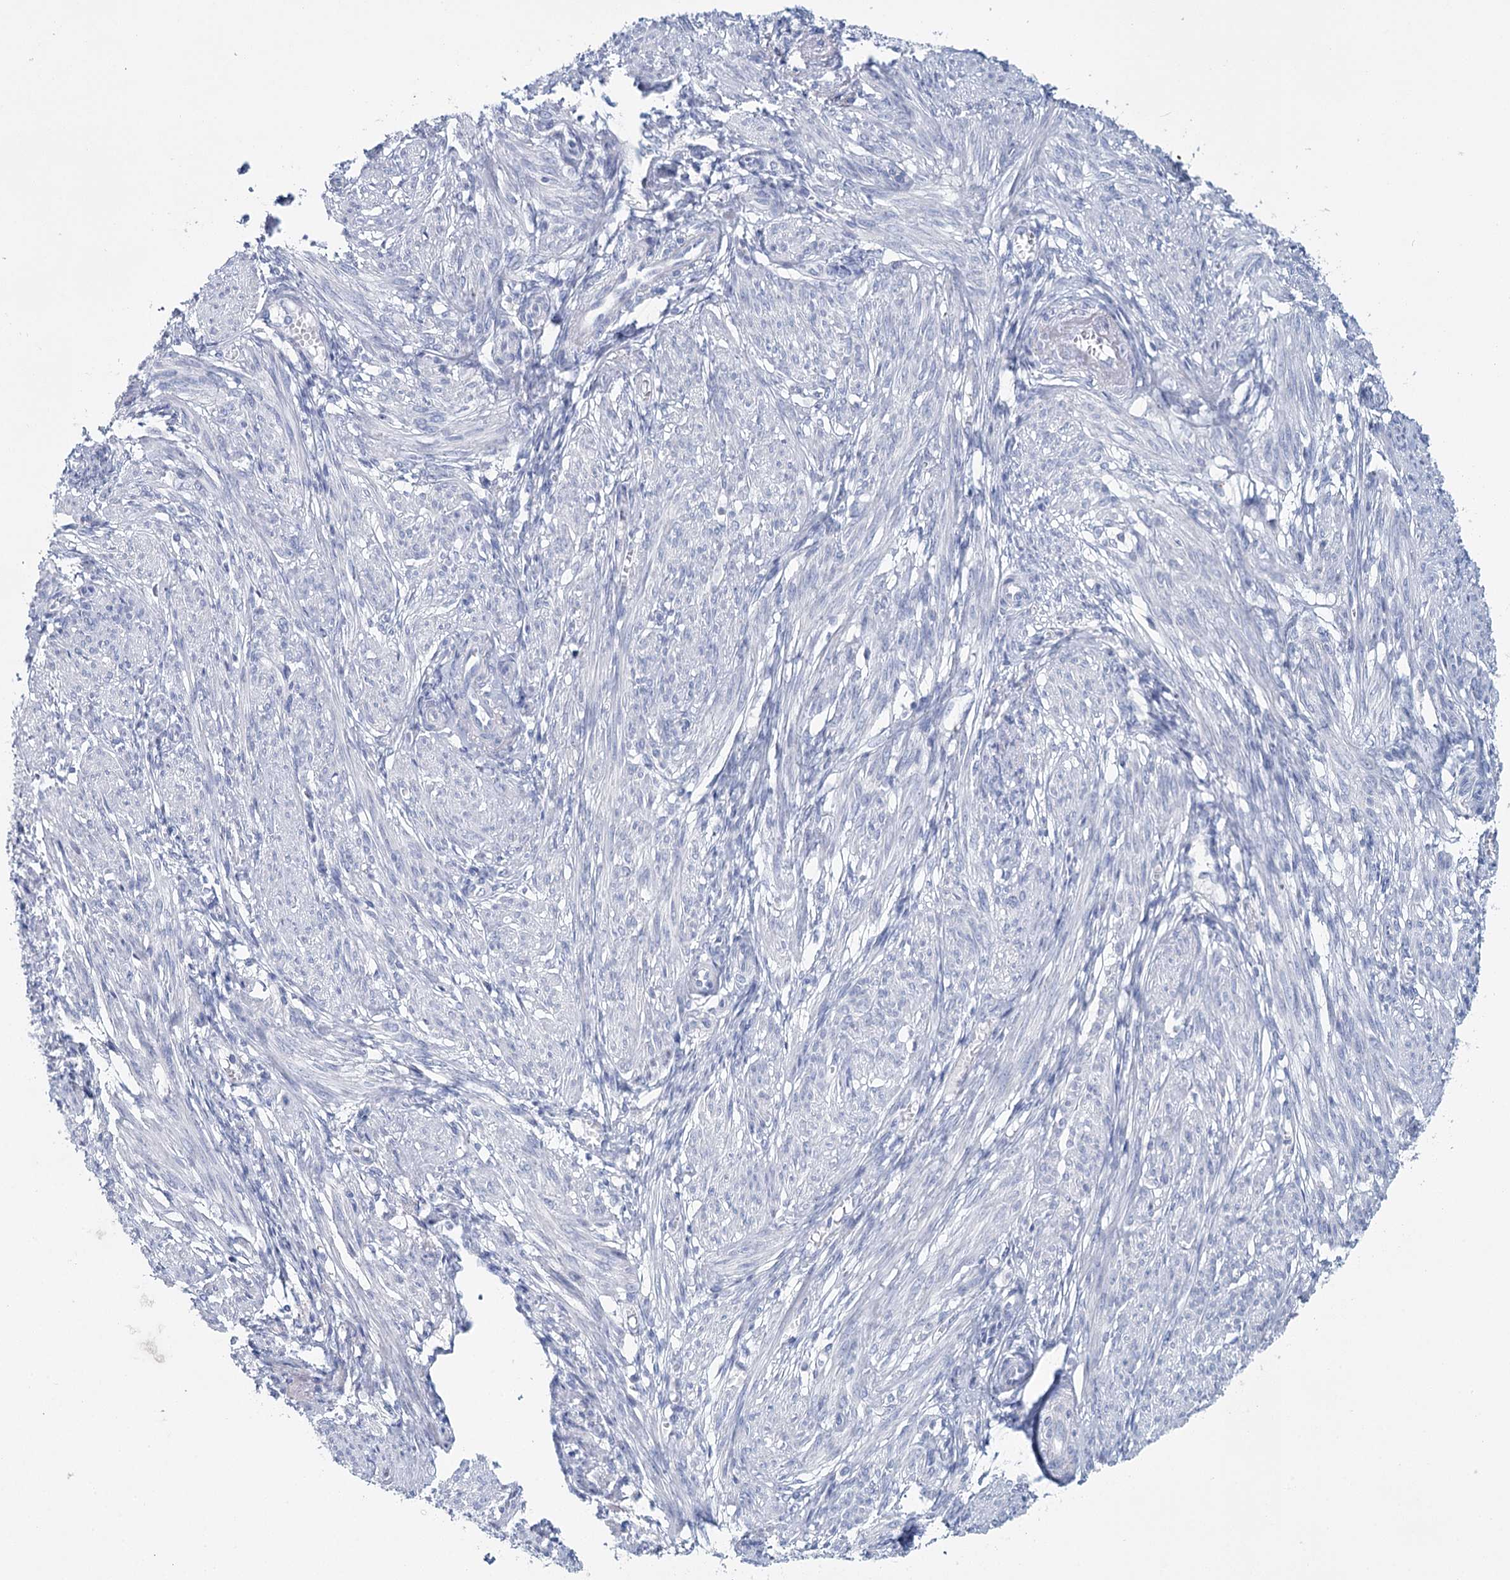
{"staining": {"intensity": "negative", "quantity": "none", "location": "none"}, "tissue": "smooth muscle", "cell_type": "Smooth muscle cells", "image_type": "normal", "snomed": [{"axis": "morphology", "description": "Normal tissue, NOS"}, {"axis": "topography", "description": "Smooth muscle"}], "caption": "Smooth muscle cells show no significant expression in unremarkable smooth muscle. (IHC, brightfield microscopy, high magnification).", "gene": "METTL7B", "patient": {"sex": "female", "age": 39}}